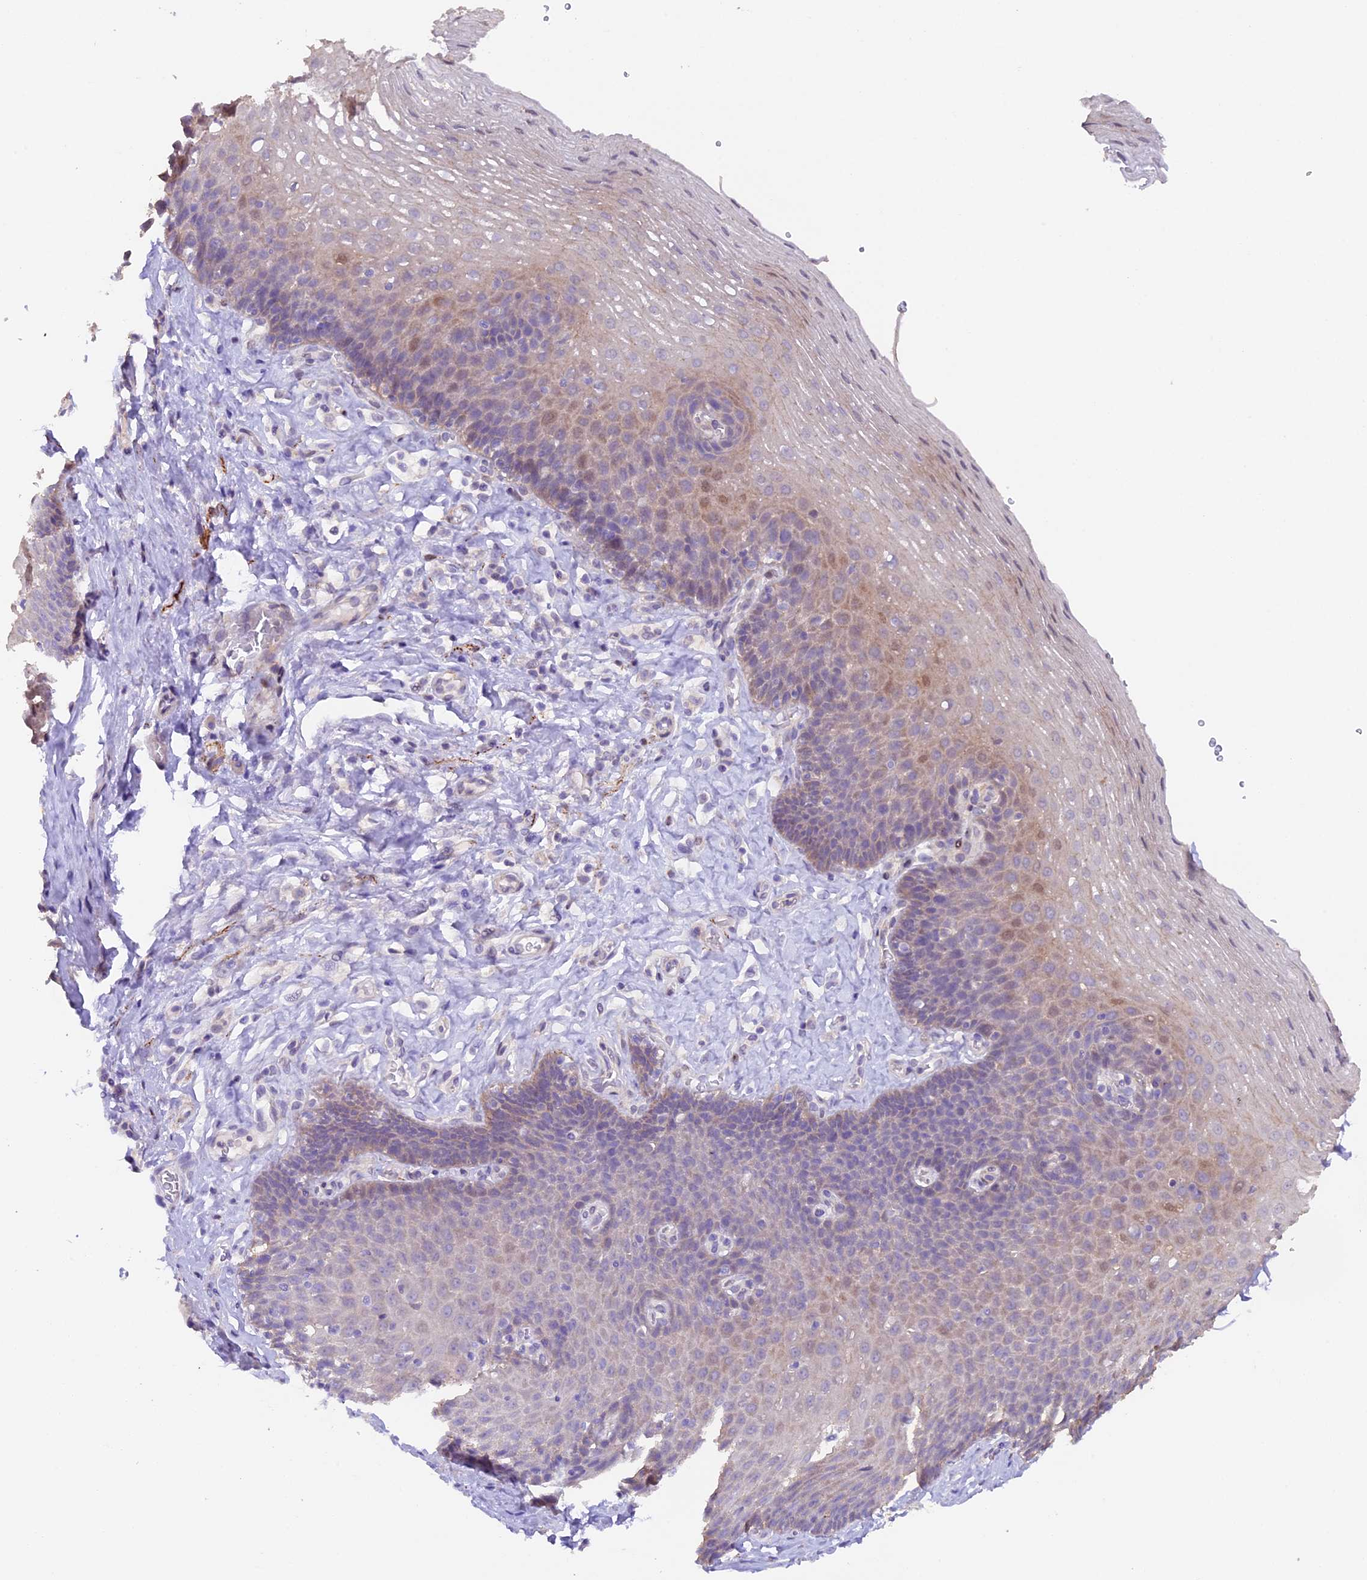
{"staining": {"intensity": "weak", "quantity": "<25%", "location": "cytoplasmic/membranous,nuclear"}, "tissue": "esophagus", "cell_type": "Squamous epithelial cells", "image_type": "normal", "snomed": [{"axis": "morphology", "description": "Normal tissue, NOS"}, {"axis": "topography", "description": "Esophagus"}], "caption": "Immunohistochemistry of unremarkable human esophagus demonstrates no staining in squamous epithelial cells.", "gene": "NCK2", "patient": {"sex": "female", "age": 66}}